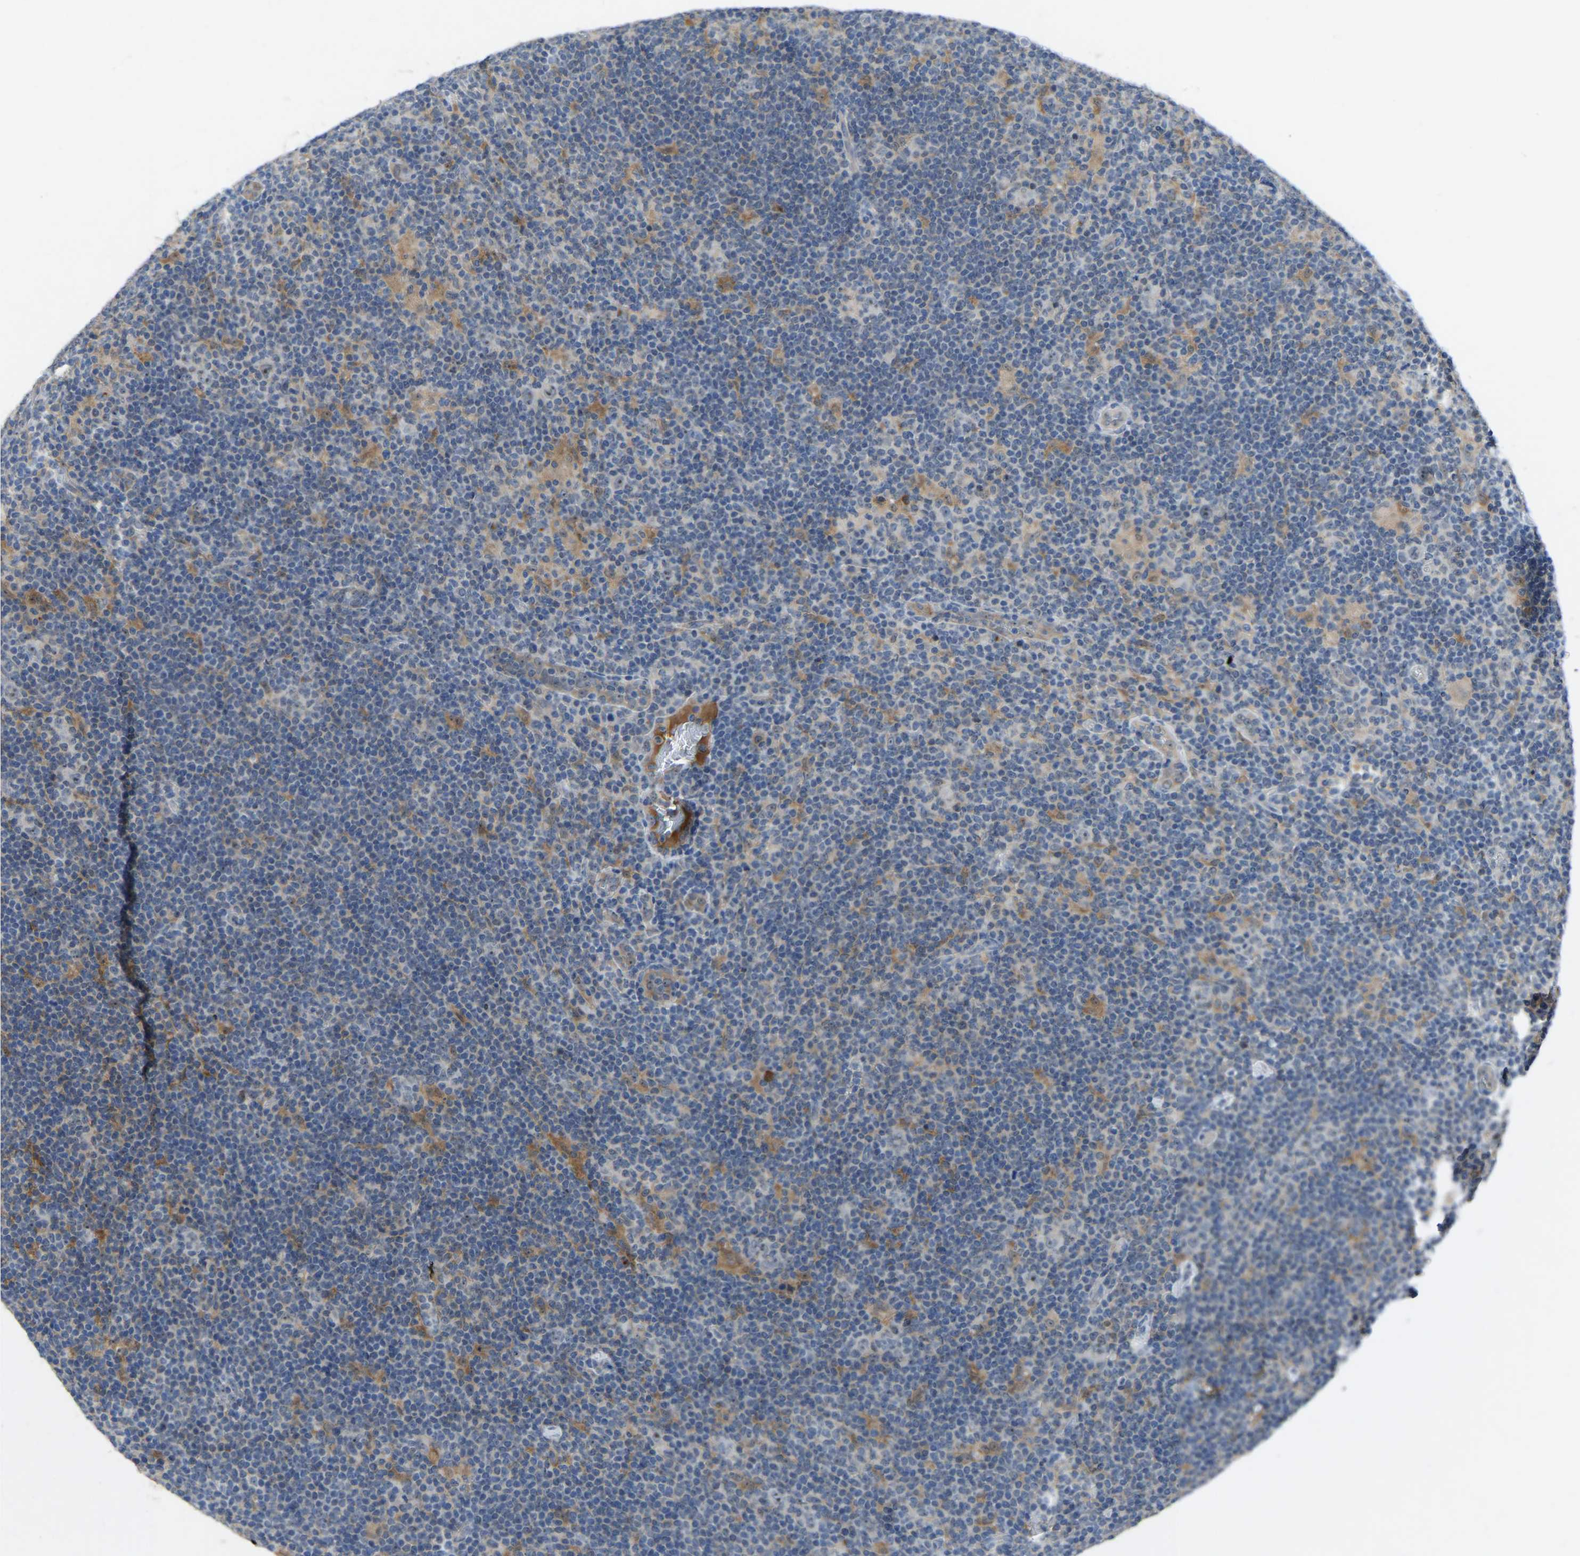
{"staining": {"intensity": "negative", "quantity": "none", "location": "none"}, "tissue": "lymphoma", "cell_type": "Tumor cells", "image_type": "cancer", "snomed": [{"axis": "morphology", "description": "Hodgkin's disease, NOS"}, {"axis": "topography", "description": "Lymph node"}], "caption": "The image displays no significant expression in tumor cells of lymphoma.", "gene": "FHIT", "patient": {"sex": "female", "age": 57}}